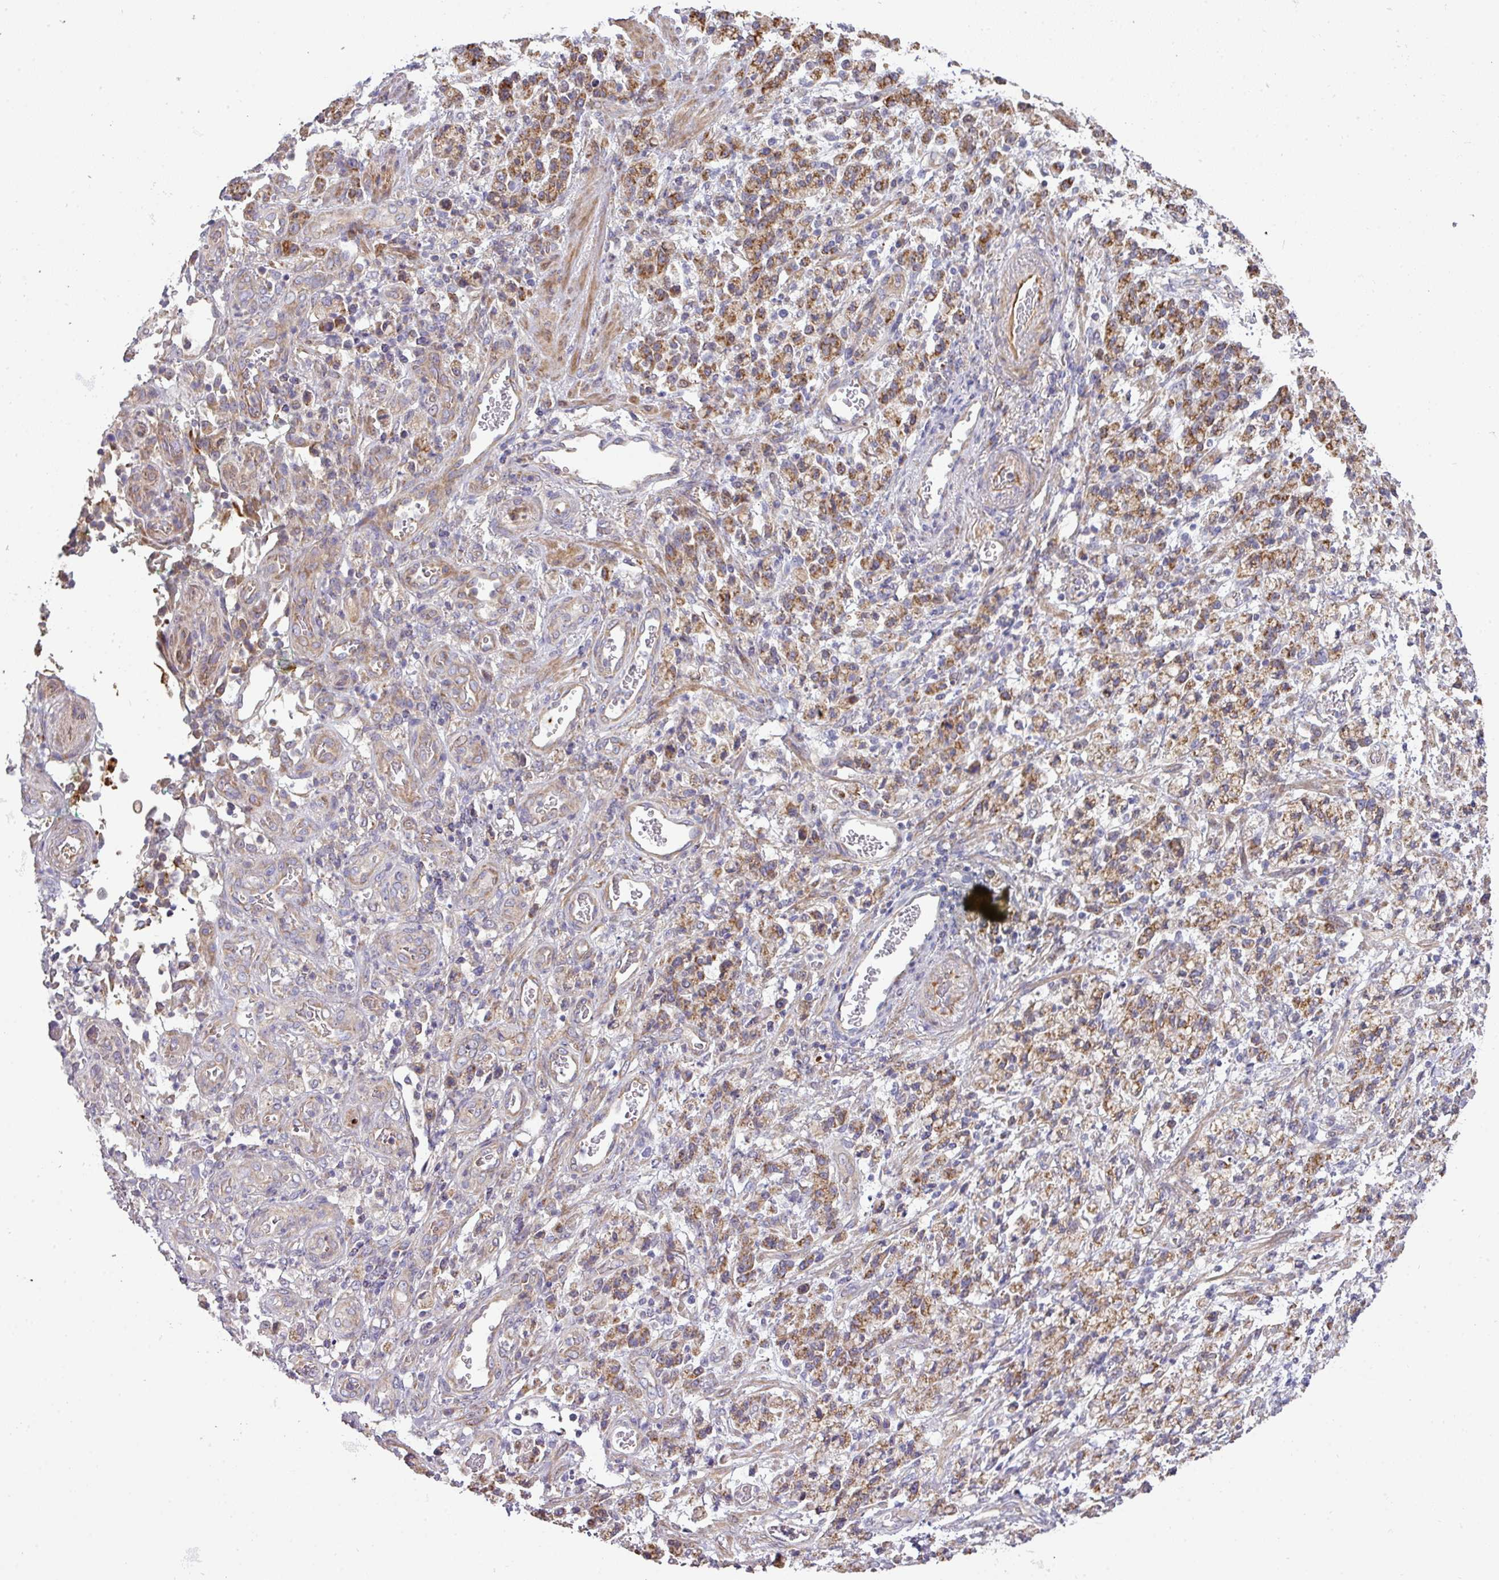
{"staining": {"intensity": "strong", "quantity": ">75%", "location": "cytoplasmic/membranous"}, "tissue": "stomach cancer", "cell_type": "Tumor cells", "image_type": "cancer", "snomed": [{"axis": "morphology", "description": "Adenocarcinoma, NOS"}, {"axis": "topography", "description": "Stomach"}], "caption": "Stomach cancer tissue shows strong cytoplasmic/membranous staining in about >75% of tumor cells", "gene": "STK35", "patient": {"sex": "male", "age": 77}}